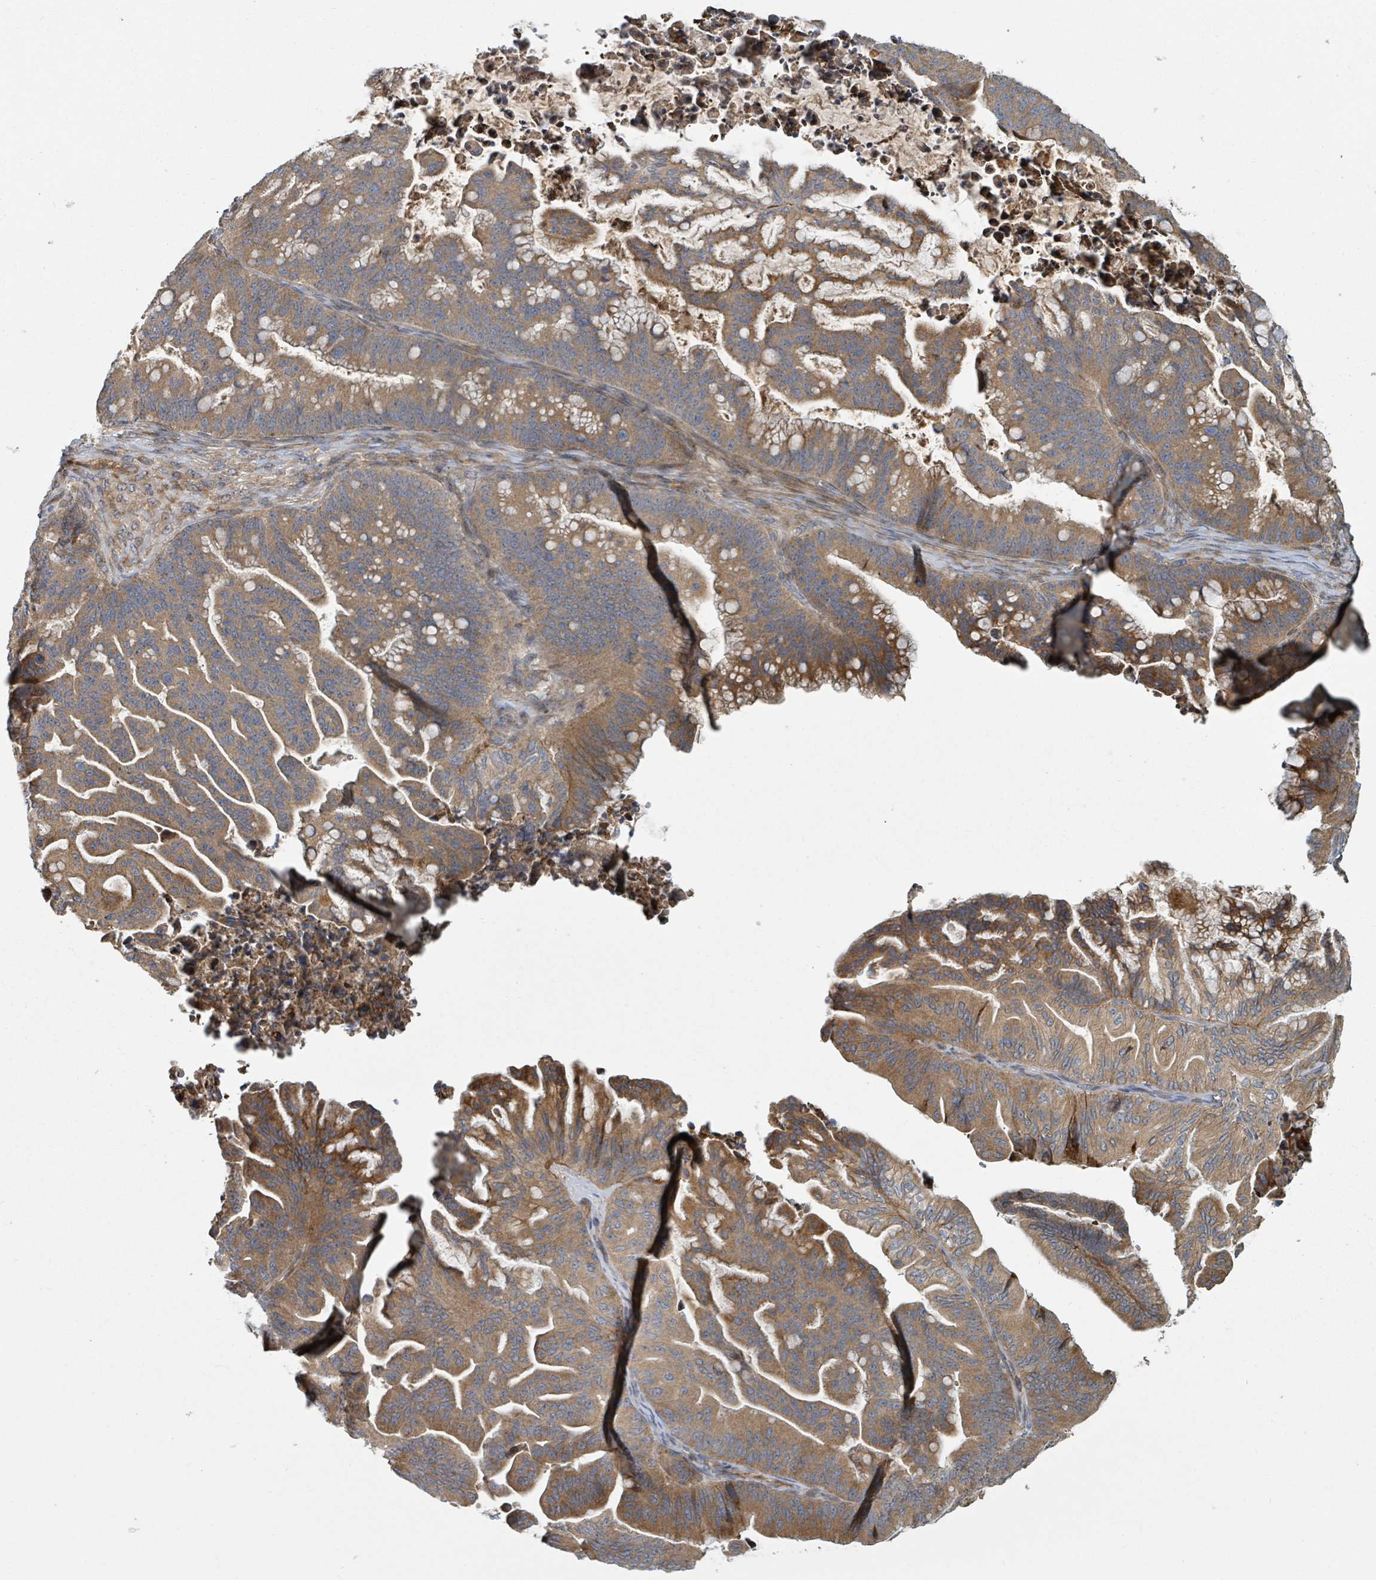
{"staining": {"intensity": "moderate", "quantity": ">75%", "location": "cytoplasmic/membranous"}, "tissue": "ovarian cancer", "cell_type": "Tumor cells", "image_type": "cancer", "snomed": [{"axis": "morphology", "description": "Cystadenocarcinoma, mucinous, NOS"}, {"axis": "topography", "description": "Ovary"}], "caption": "The micrograph exhibits staining of ovarian cancer (mucinous cystadenocarcinoma), revealing moderate cytoplasmic/membranous protein positivity (brown color) within tumor cells.", "gene": "DPM1", "patient": {"sex": "female", "age": 67}}